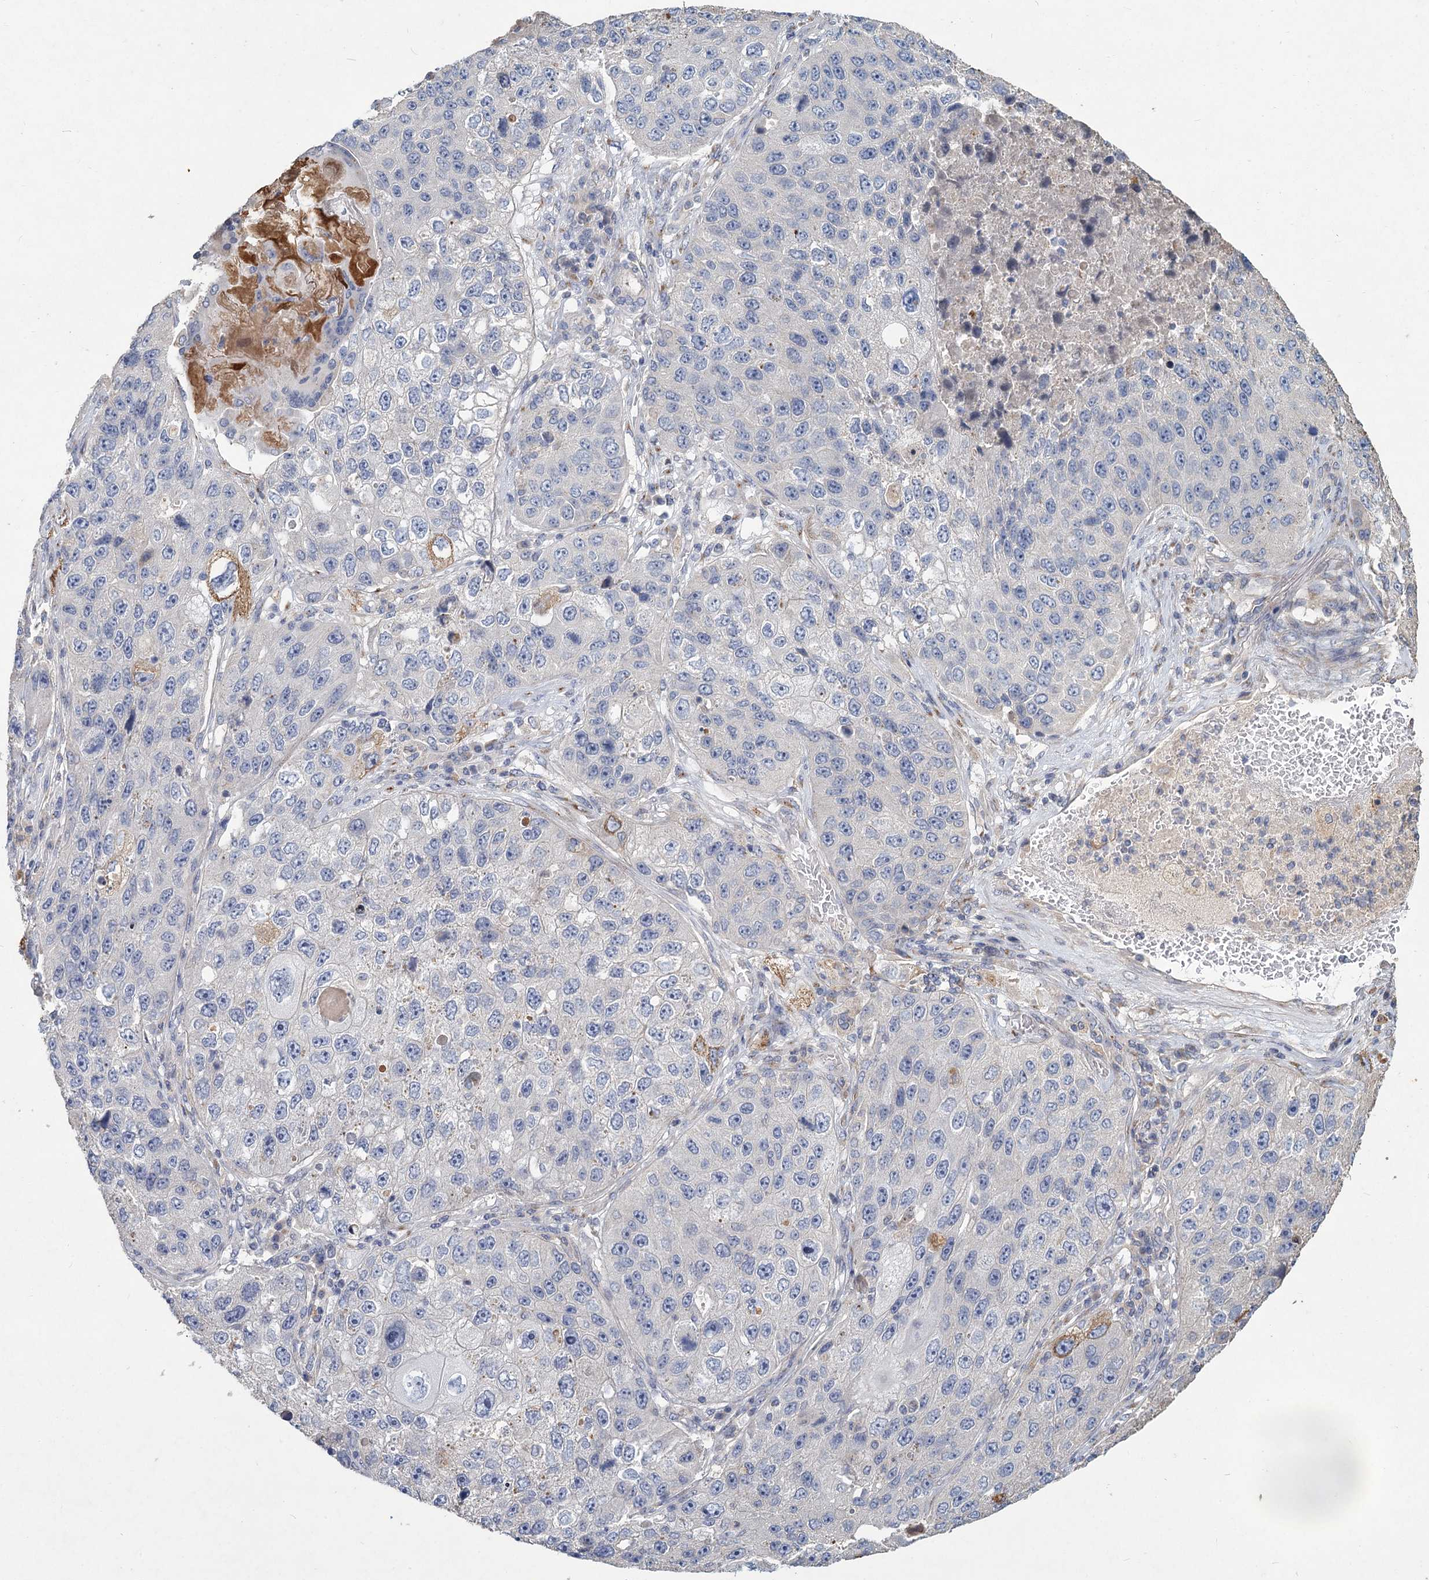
{"staining": {"intensity": "negative", "quantity": "none", "location": "none"}, "tissue": "lung cancer", "cell_type": "Tumor cells", "image_type": "cancer", "snomed": [{"axis": "morphology", "description": "Squamous cell carcinoma, NOS"}, {"axis": "topography", "description": "Lung"}], "caption": "IHC of squamous cell carcinoma (lung) demonstrates no positivity in tumor cells.", "gene": "HES2", "patient": {"sex": "male", "age": 61}}